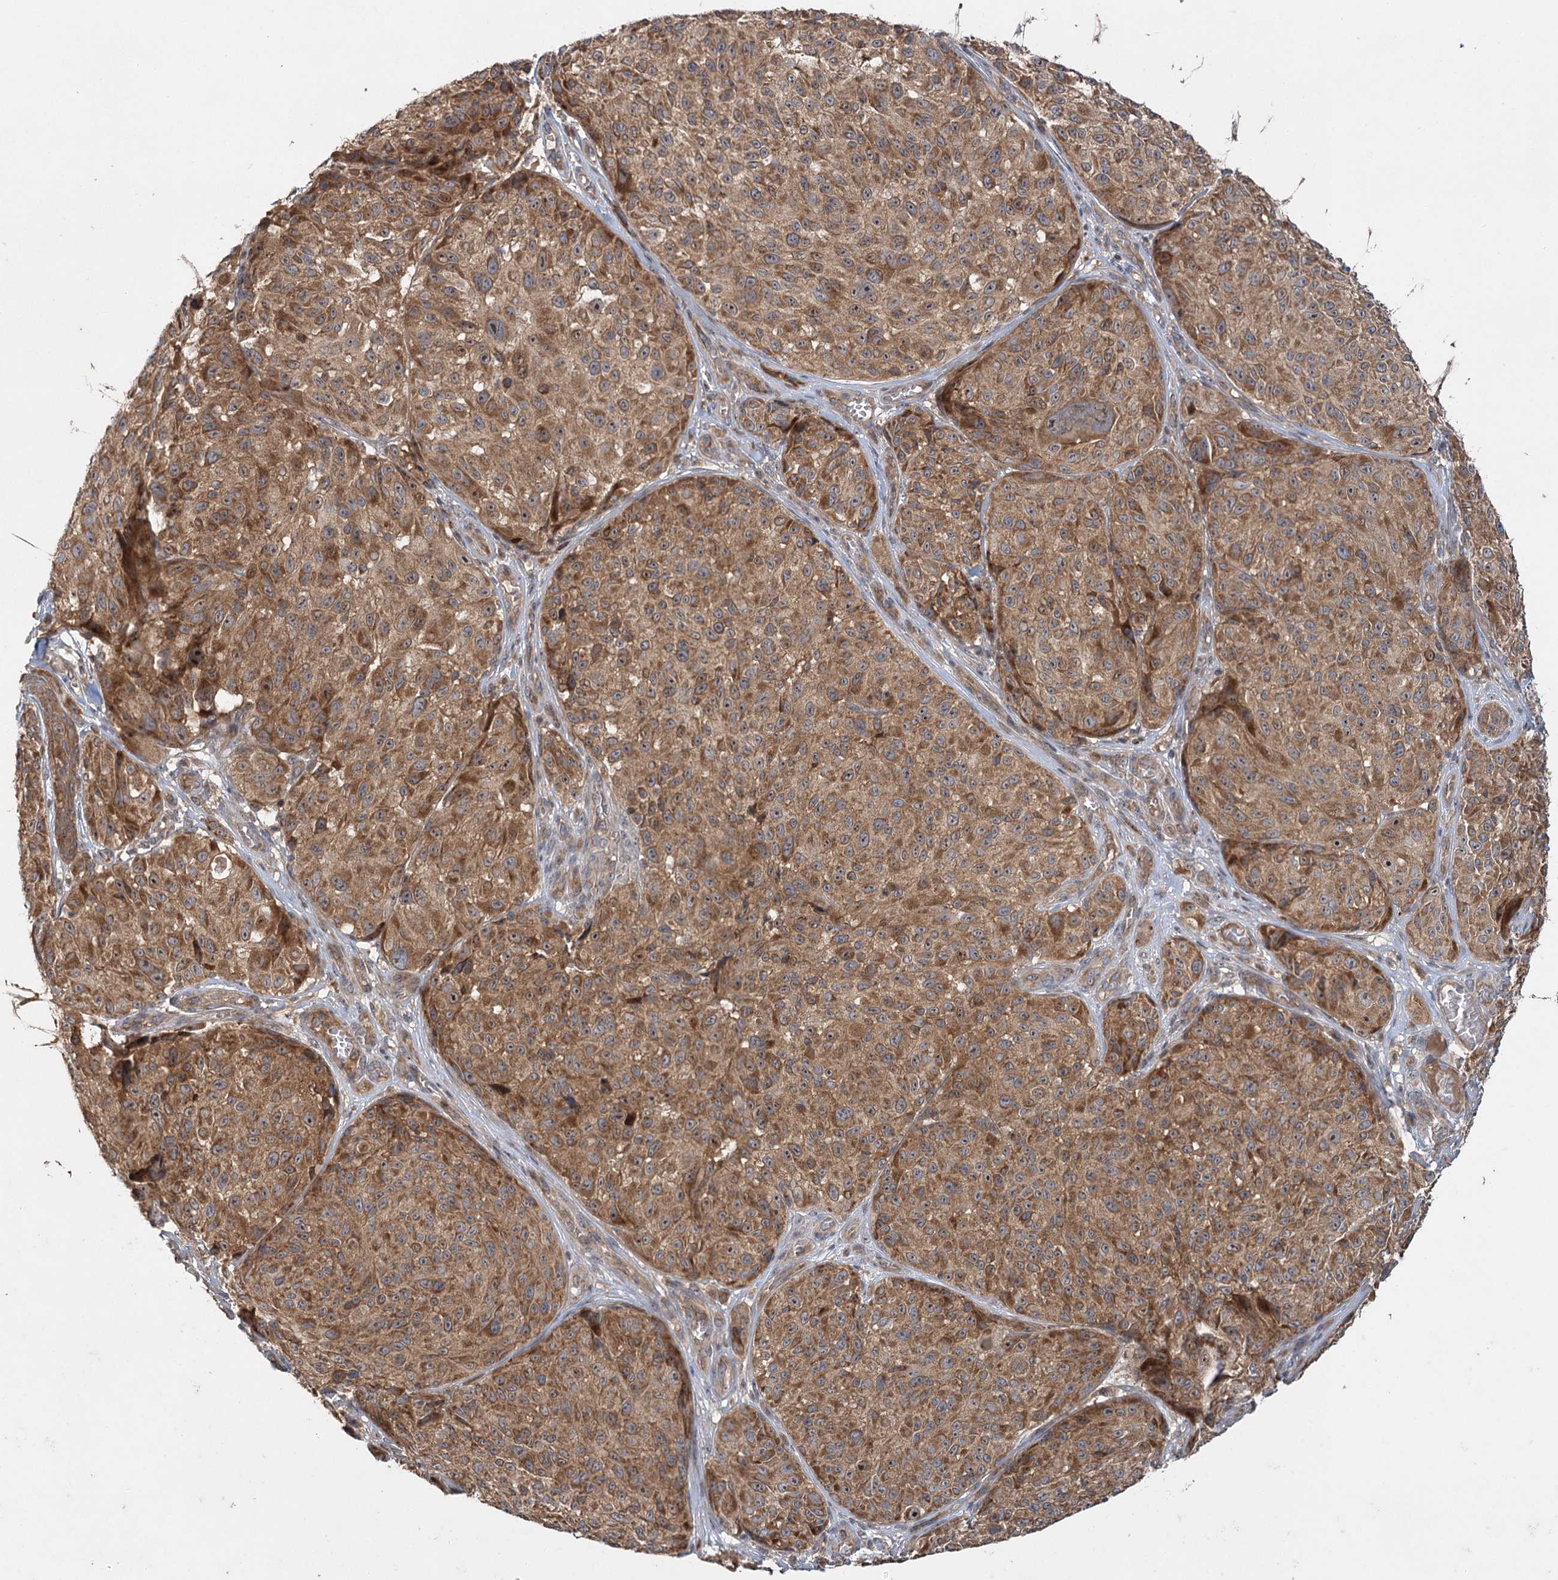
{"staining": {"intensity": "moderate", "quantity": ">75%", "location": "cytoplasmic/membranous,nuclear"}, "tissue": "melanoma", "cell_type": "Tumor cells", "image_type": "cancer", "snomed": [{"axis": "morphology", "description": "Malignant melanoma, NOS"}, {"axis": "topography", "description": "Skin"}], "caption": "An immunohistochemistry photomicrograph of tumor tissue is shown. Protein staining in brown labels moderate cytoplasmic/membranous and nuclear positivity in malignant melanoma within tumor cells.", "gene": "RAPGEF6", "patient": {"sex": "male", "age": 83}}